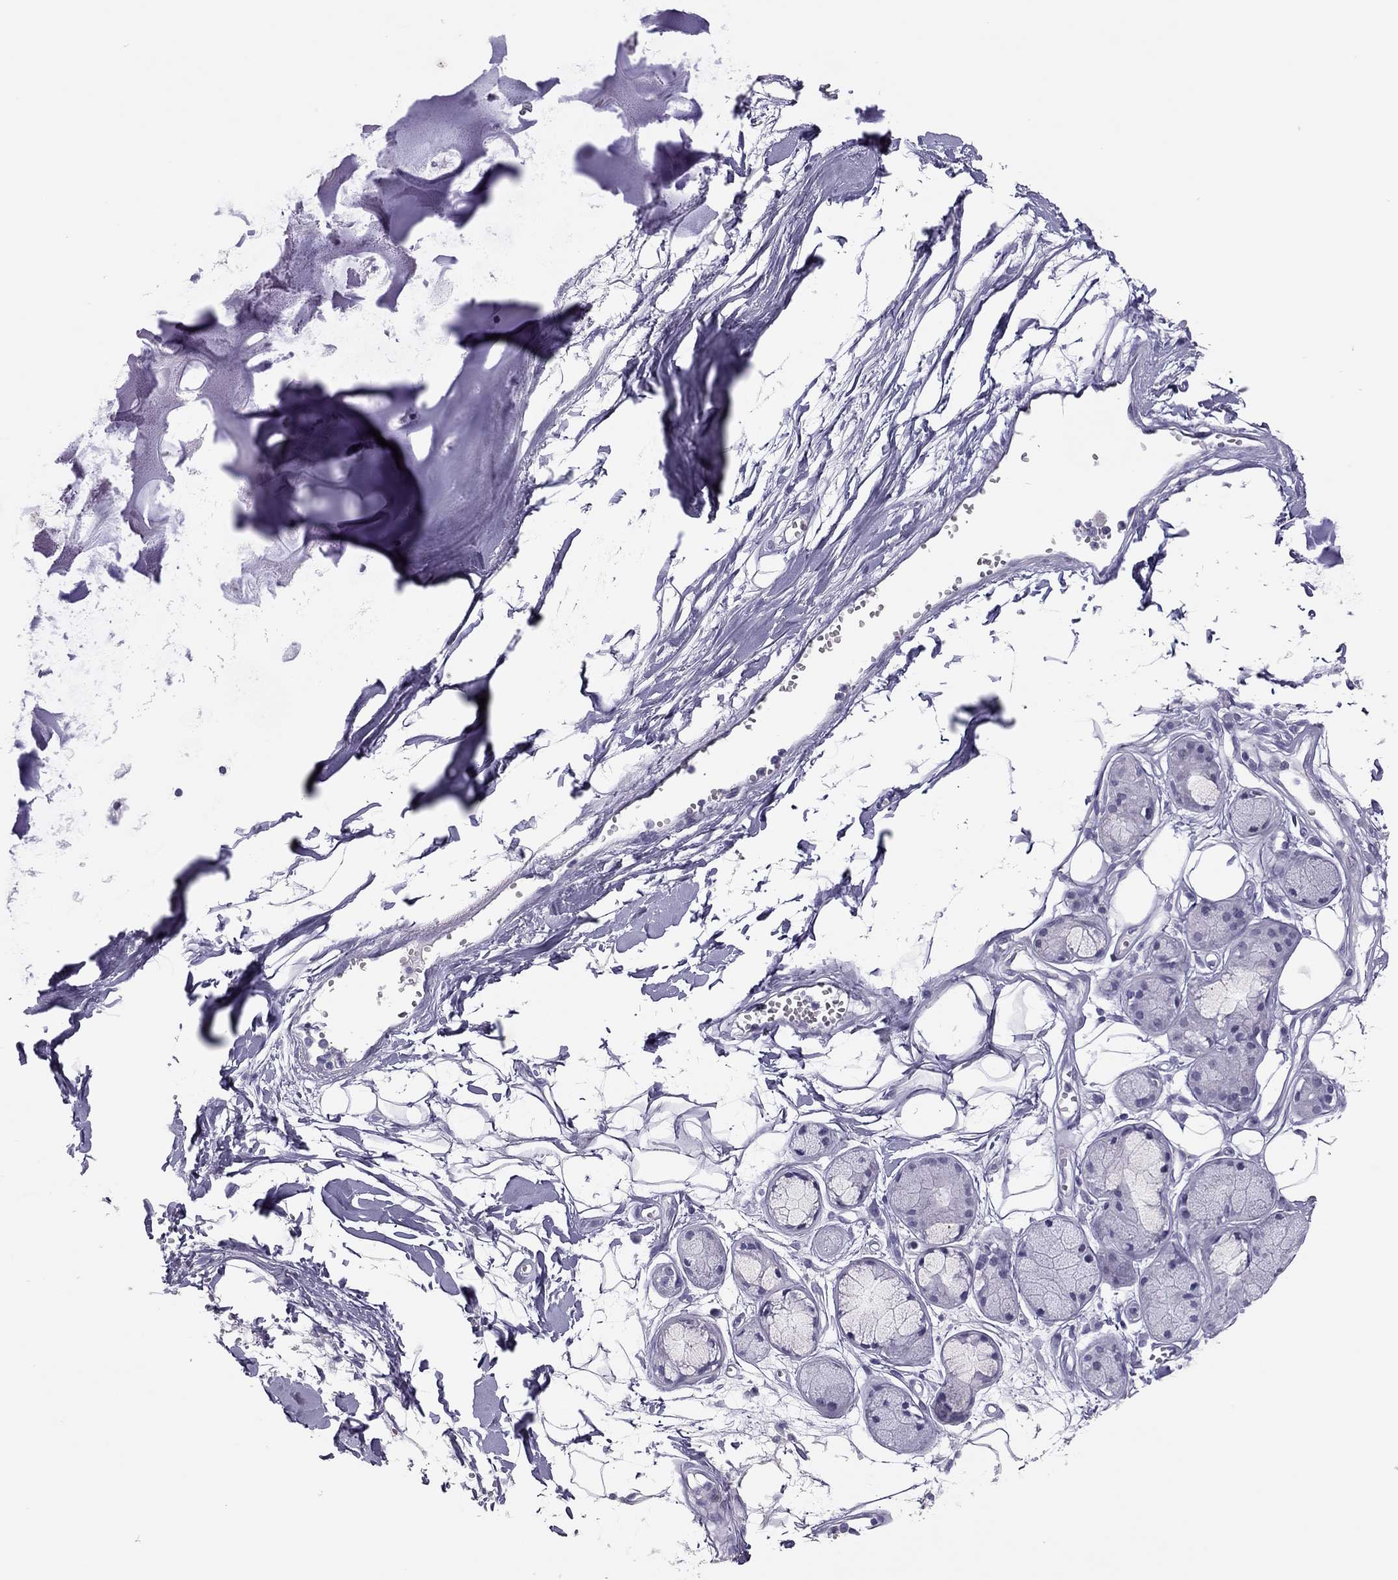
{"staining": {"intensity": "negative", "quantity": "none", "location": "none"}, "tissue": "adipose tissue", "cell_type": "Adipocytes", "image_type": "normal", "snomed": [{"axis": "morphology", "description": "Normal tissue, NOS"}, {"axis": "morphology", "description": "Squamous cell carcinoma, NOS"}, {"axis": "topography", "description": "Cartilage tissue"}, {"axis": "topography", "description": "Lung"}], "caption": "Photomicrograph shows no protein positivity in adipocytes of unremarkable adipose tissue.", "gene": "PHOX2A", "patient": {"sex": "male", "age": 66}}